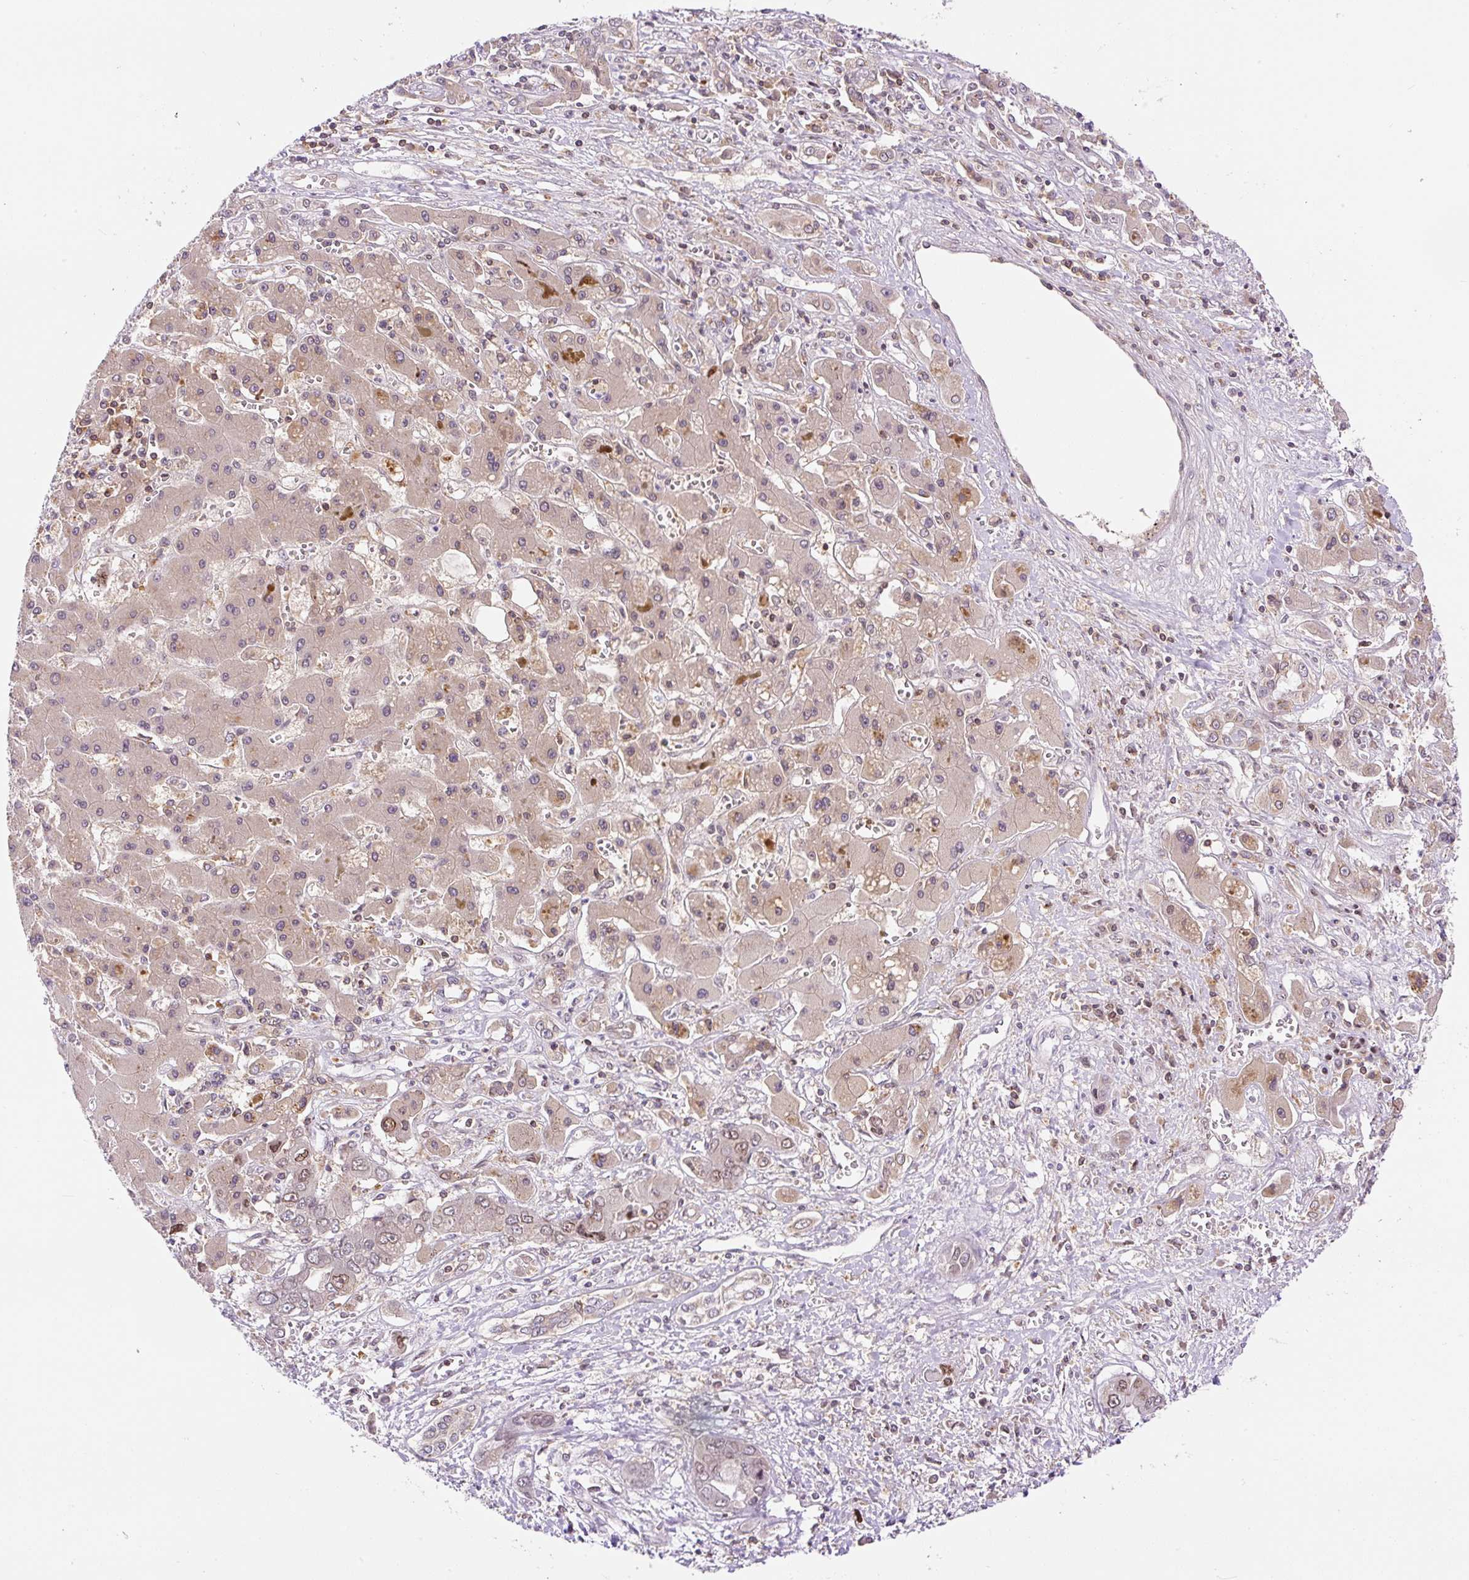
{"staining": {"intensity": "moderate", "quantity": "<25%", "location": "cytoplasmic/membranous,nuclear"}, "tissue": "liver cancer", "cell_type": "Tumor cells", "image_type": "cancer", "snomed": [{"axis": "morphology", "description": "Cholangiocarcinoma"}, {"axis": "topography", "description": "Liver"}], "caption": "High-magnification brightfield microscopy of liver cholangiocarcinoma stained with DAB (3,3'-diaminobenzidine) (brown) and counterstained with hematoxylin (blue). tumor cells exhibit moderate cytoplasmic/membranous and nuclear expression is appreciated in about<25% of cells.", "gene": "CARD11", "patient": {"sex": "male", "age": 67}}